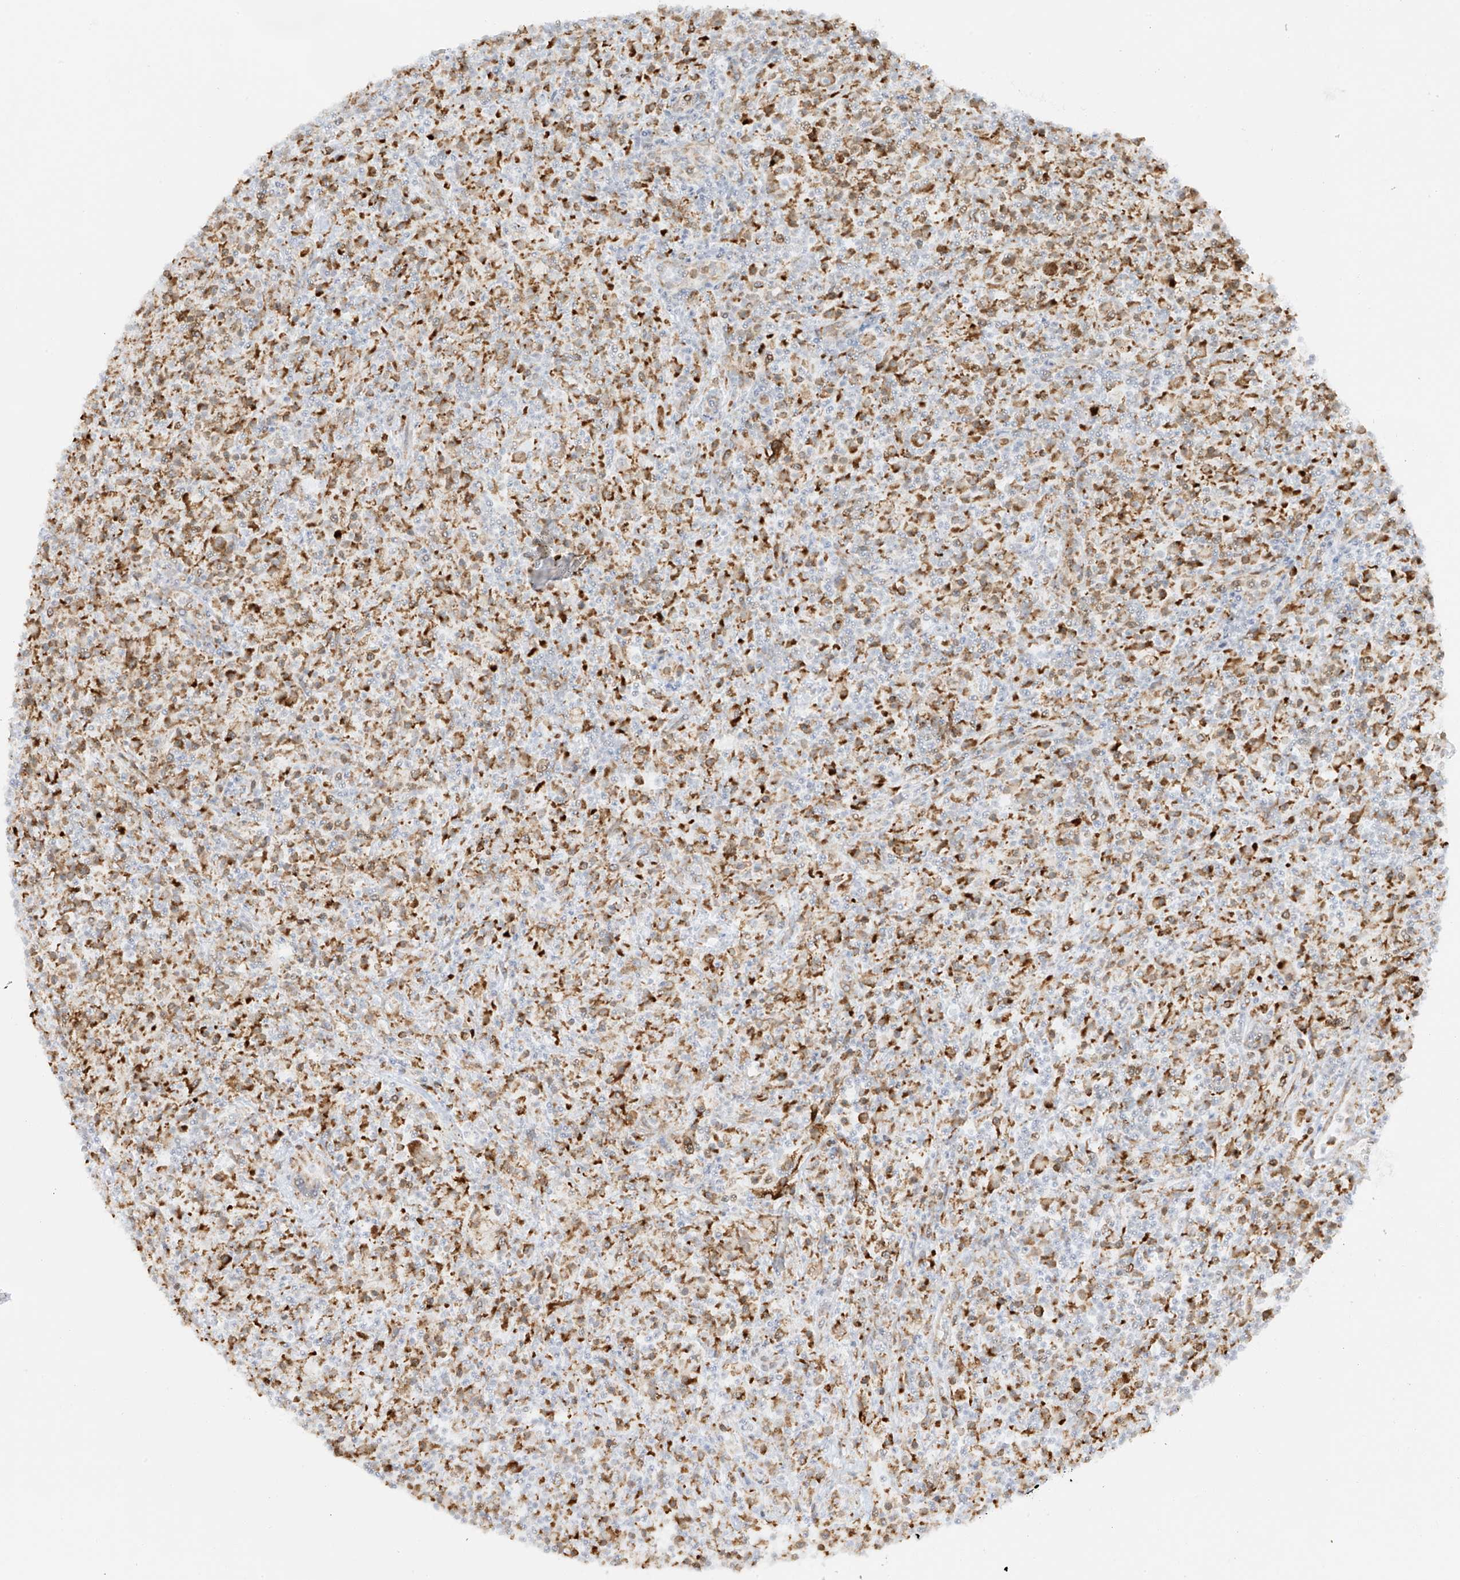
{"staining": {"intensity": "moderate", "quantity": "25%-75%", "location": "cytoplasmic/membranous"}, "tissue": "lymphoma", "cell_type": "Tumor cells", "image_type": "cancer", "snomed": [{"axis": "morphology", "description": "Hodgkin's disease, NOS"}, {"axis": "topography", "description": "Lymph node"}], "caption": "Immunohistochemical staining of Hodgkin's disease displays medium levels of moderate cytoplasmic/membranous protein expression in about 25%-75% of tumor cells.", "gene": "LRRC59", "patient": {"sex": "male", "age": 70}}